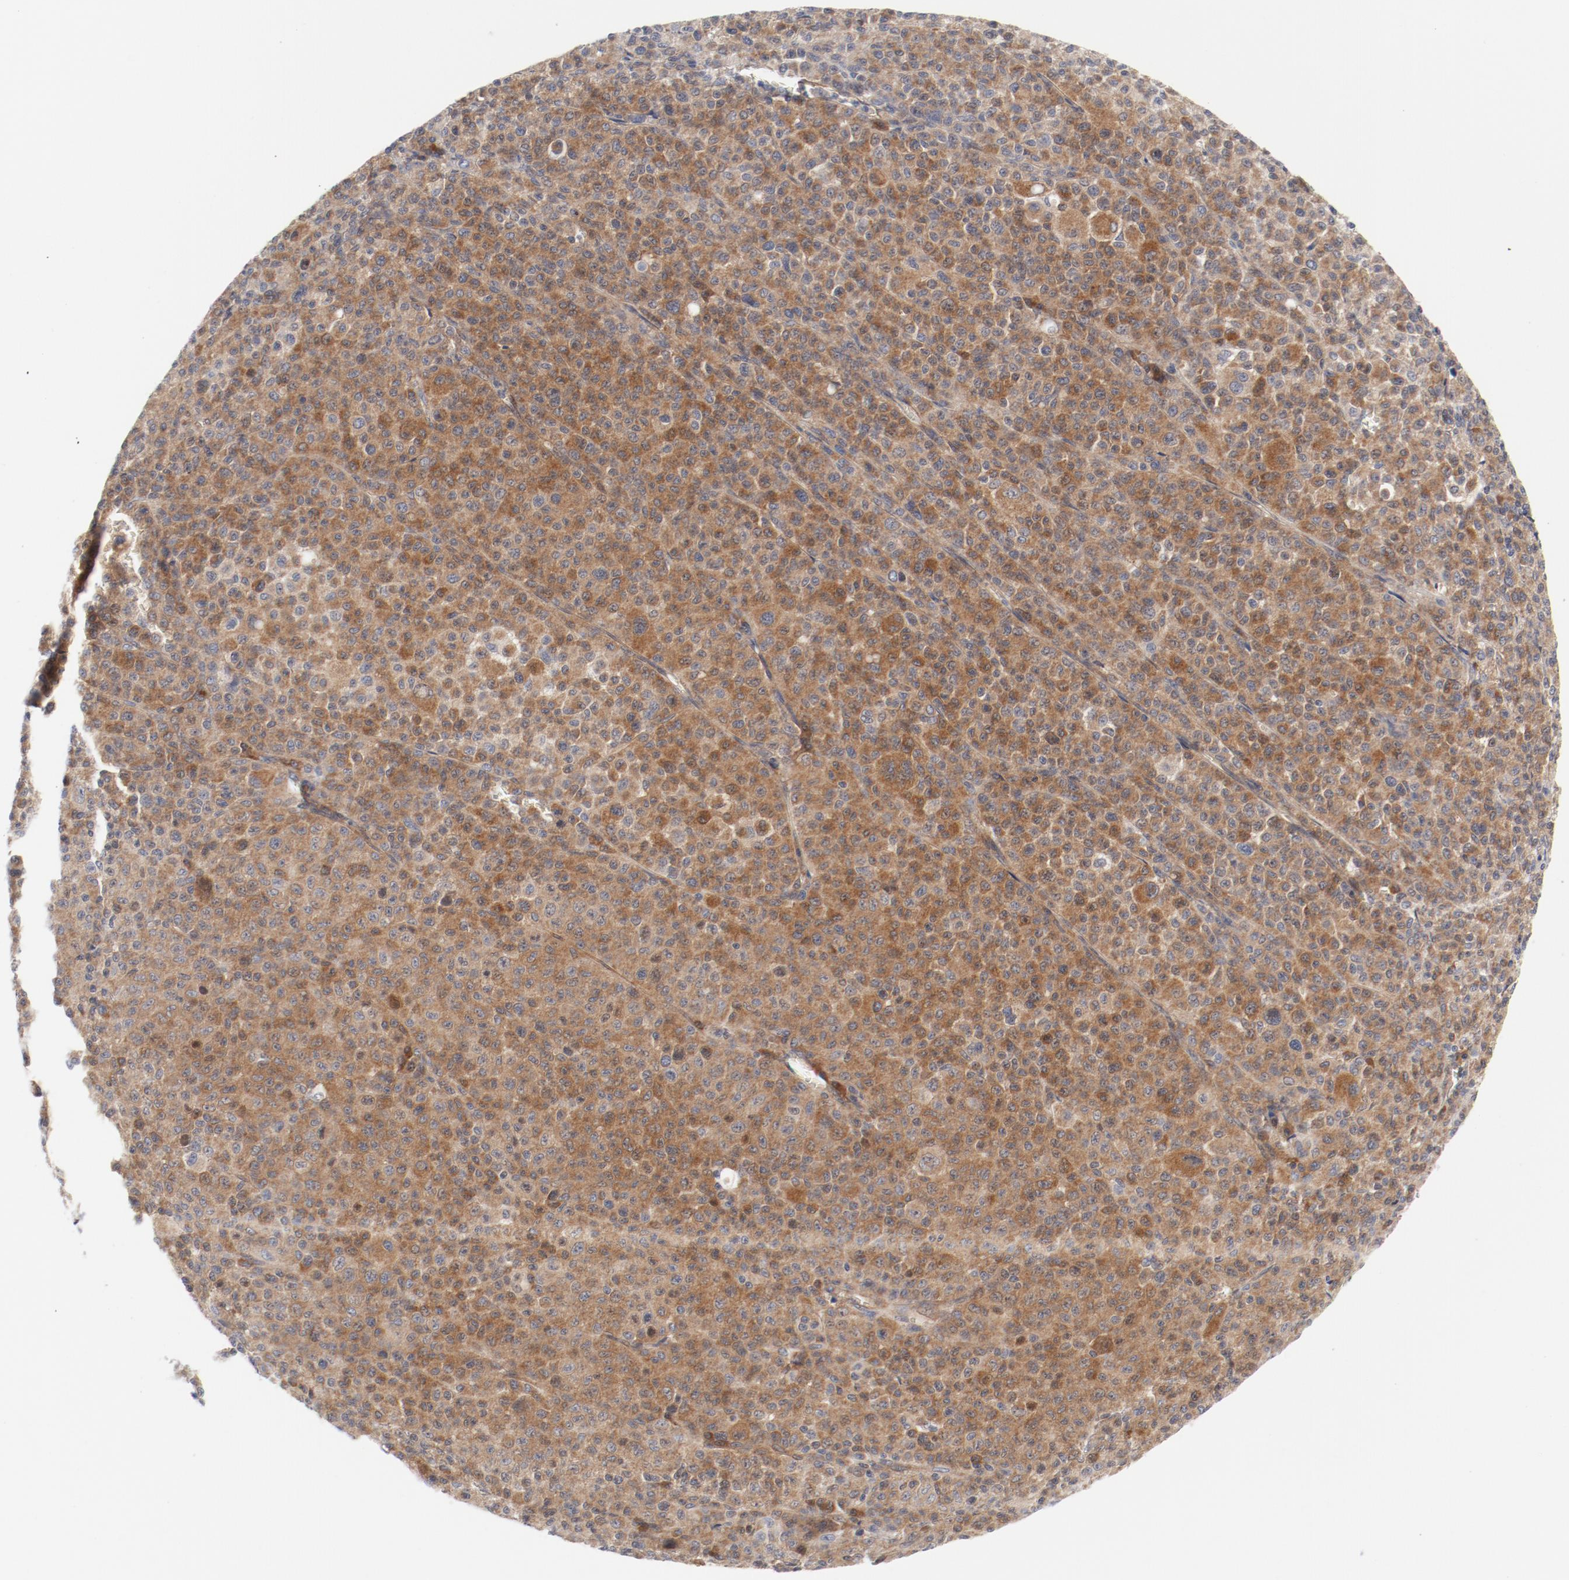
{"staining": {"intensity": "strong", "quantity": ">75%", "location": "cytoplasmic/membranous"}, "tissue": "melanoma", "cell_type": "Tumor cells", "image_type": "cancer", "snomed": [{"axis": "morphology", "description": "Malignant melanoma, Metastatic site"}, {"axis": "topography", "description": "Skin"}], "caption": "Tumor cells reveal strong cytoplasmic/membranous staining in approximately >75% of cells in malignant melanoma (metastatic site).", "gene": "BAD", "patient": {"sex": "female", "age": 74}}